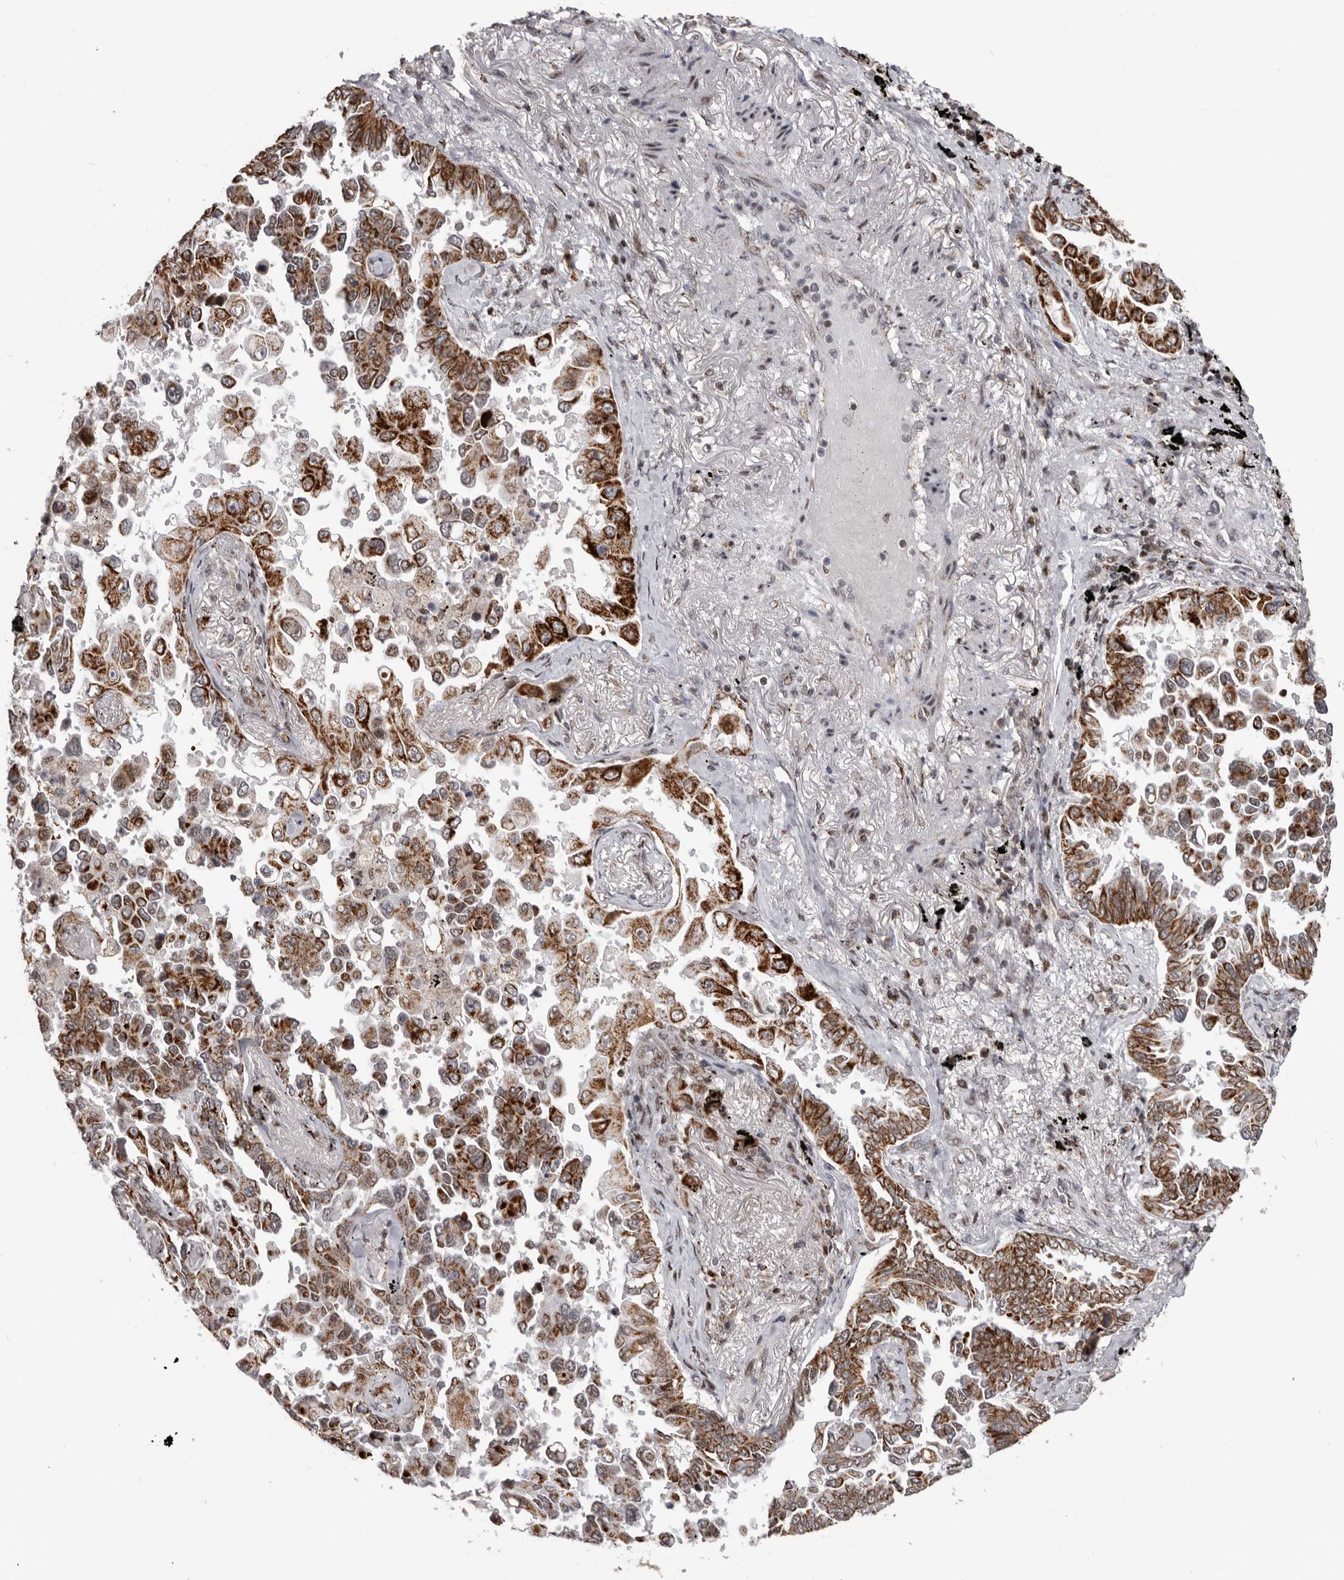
{"staining": {"intensity": "moderate", "quantity": ">75%", "location": "cytoplasmic/membranous"}, "tissue": "lung cancer", "cell_type": "Tumor cells", "image_type": "cancer", "snomed": [{"axis": "morphology", "description": "Adenocarcinoma, NOS"}, {"axis": "topography", "description": "Lung"}], "caption": "Lung cancer stained for a protein exhibits moderate cytoplasmic/membranous positivity in tumor cells.", "gene": "C17orf99", "patient": {"sex": "female", "age": 67}}